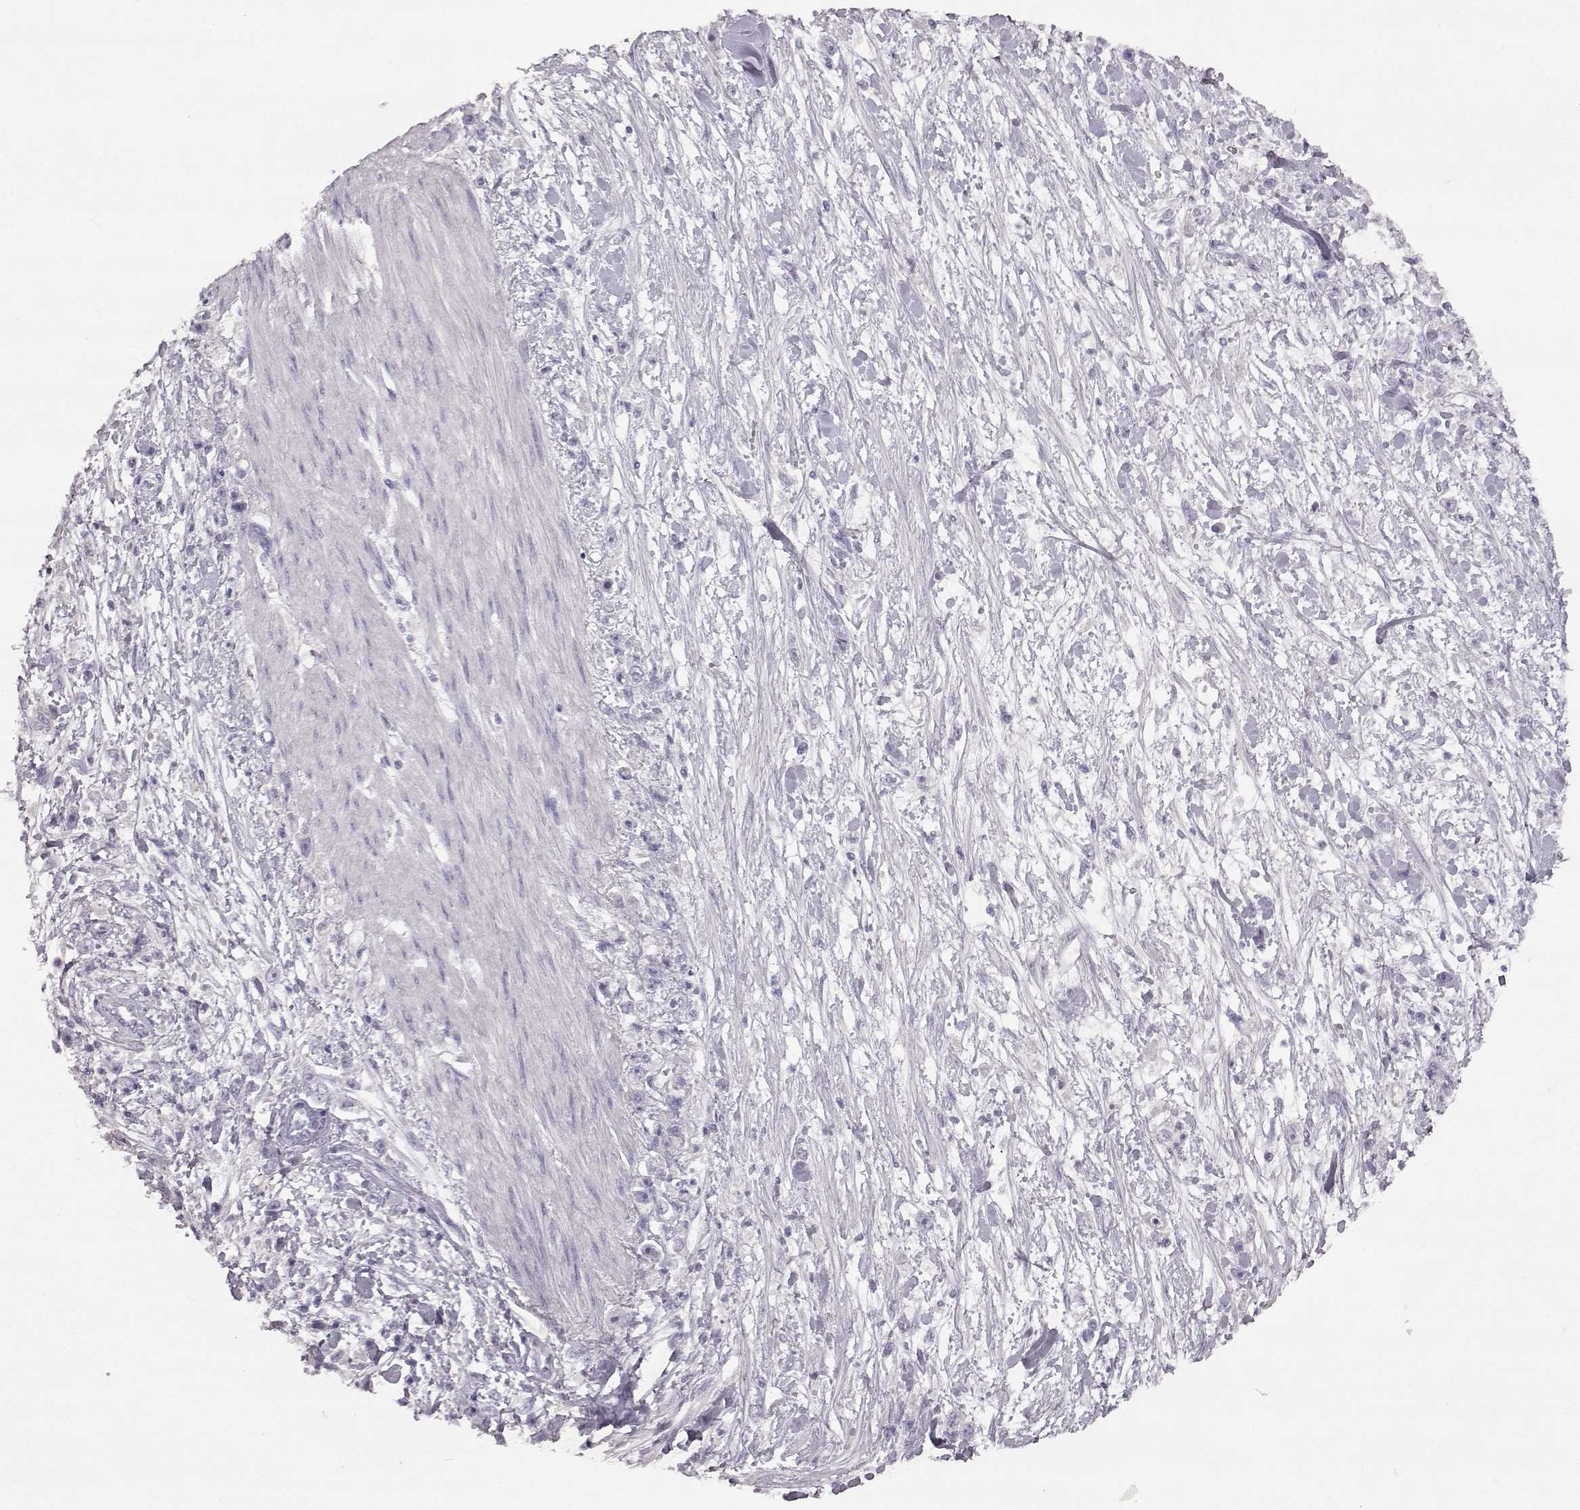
{"staining": {"intensity": "negative", "quantity": "none", "location": "none"}, "tissue": "stomach cancer", "cell_type": "Tumor cells", "image_type": "cancer", "snomed": [{"axis": "morphology", "description": "Adenocarcinoma, NOS"}, {"axis": "topography", "description": "Stomach"}], "caption": "This is an IHC image of stomach adenocarcinoma. There is no expression in tumor cells.", "gene": "SPAG17", "patient": {"sex": "female", "age": 59}}